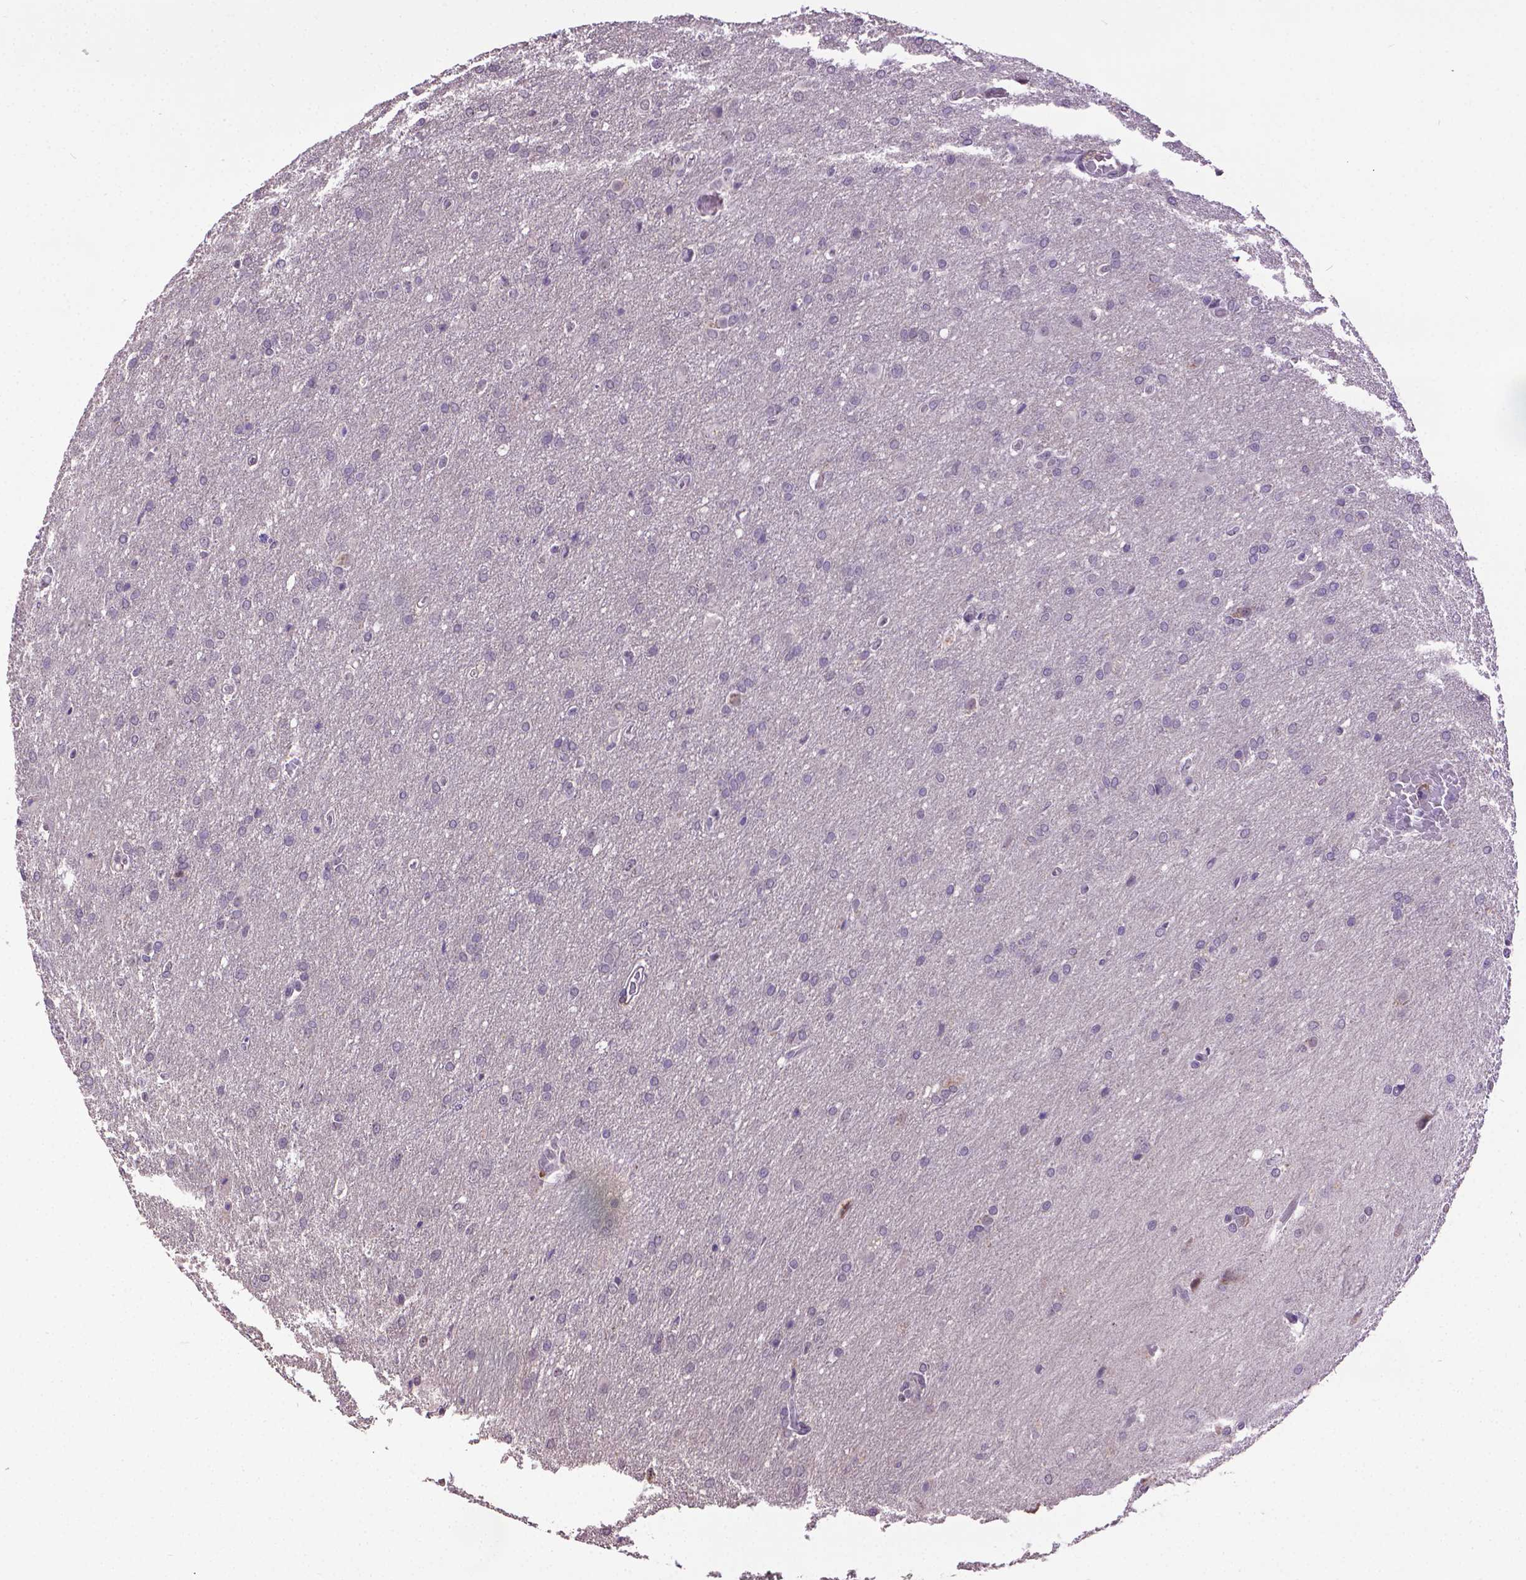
{"staining": {"intensity": "negative", "quantity": "none", "location": "none"}, "tissue": "glioma", "cell_type": "Tumor cells", "image_type": "cancer", "snomed": [{"axis": "morphology", "description": "Glioma, malignant, High grade"}, {"axis": "topography", "description": "Brain"}], "caption": "Immunohistochemistry photomicrograph of neoplastic tissue: human malignant glioma (high-grade) stained with DAB (3,3'-diaminobenzidine) reveals no significant protein staining in tumor cells.", "gene": "CPM", "patient": {"sex": "male", "age": 68}}